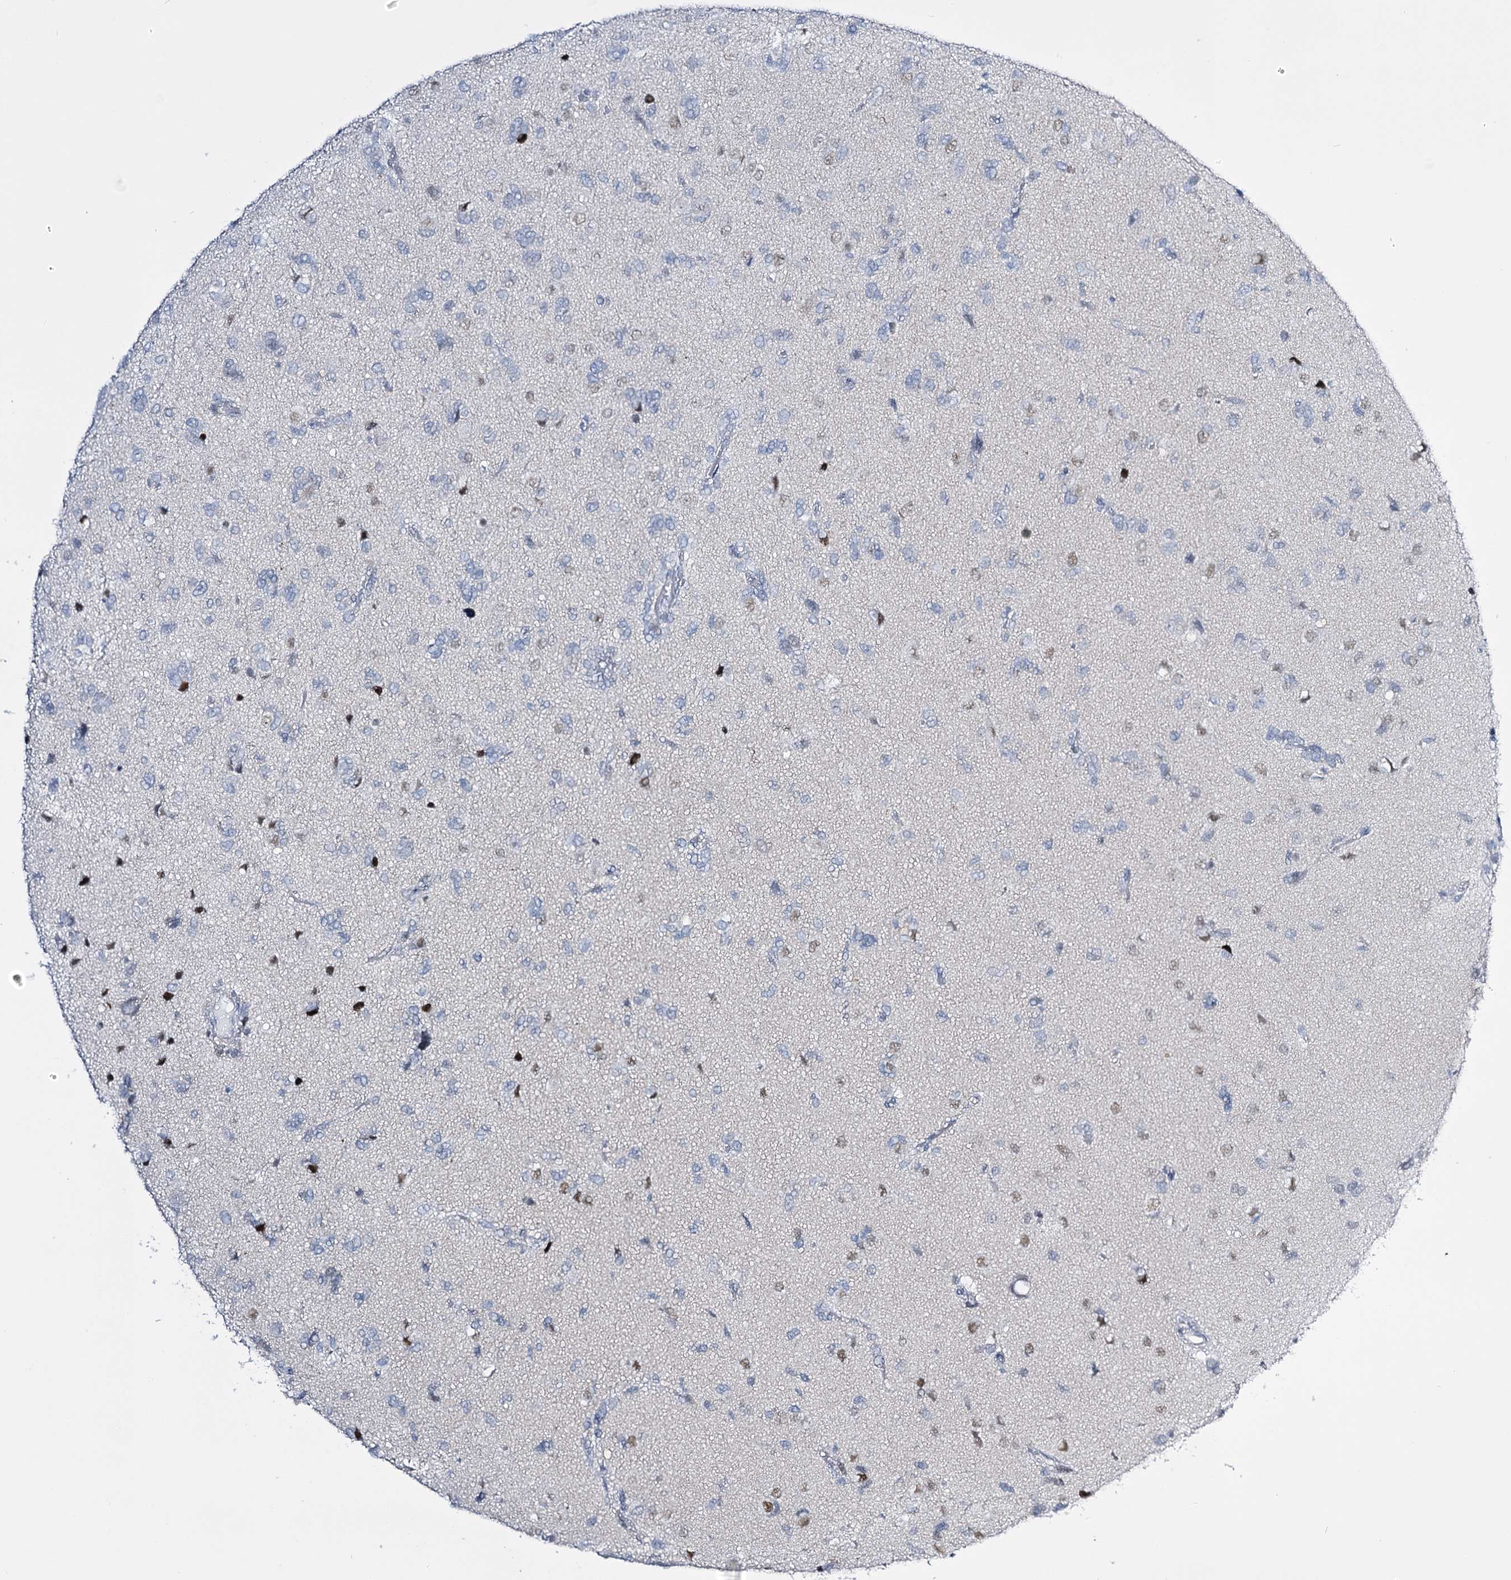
{"staining": {"intensity": "negative", "quantity": "none", "location": "none"}, "tissue": "glioma", "cell_type": "Tumor cells", "image_type": "cancer", "snomed": [{"axis": "morphology", "description": "Glioma, malignant, High grade"}, {"axis": "topography", "description": "Brain"}], "caption": "Immunohistochemistry image of neoplastic tissue: malignant high-grade glioma stained with DAB reveals no significant protein staining in tumor cells.", "gene": "RBM15B", "patient": {"sex": "female", "age": 59}}